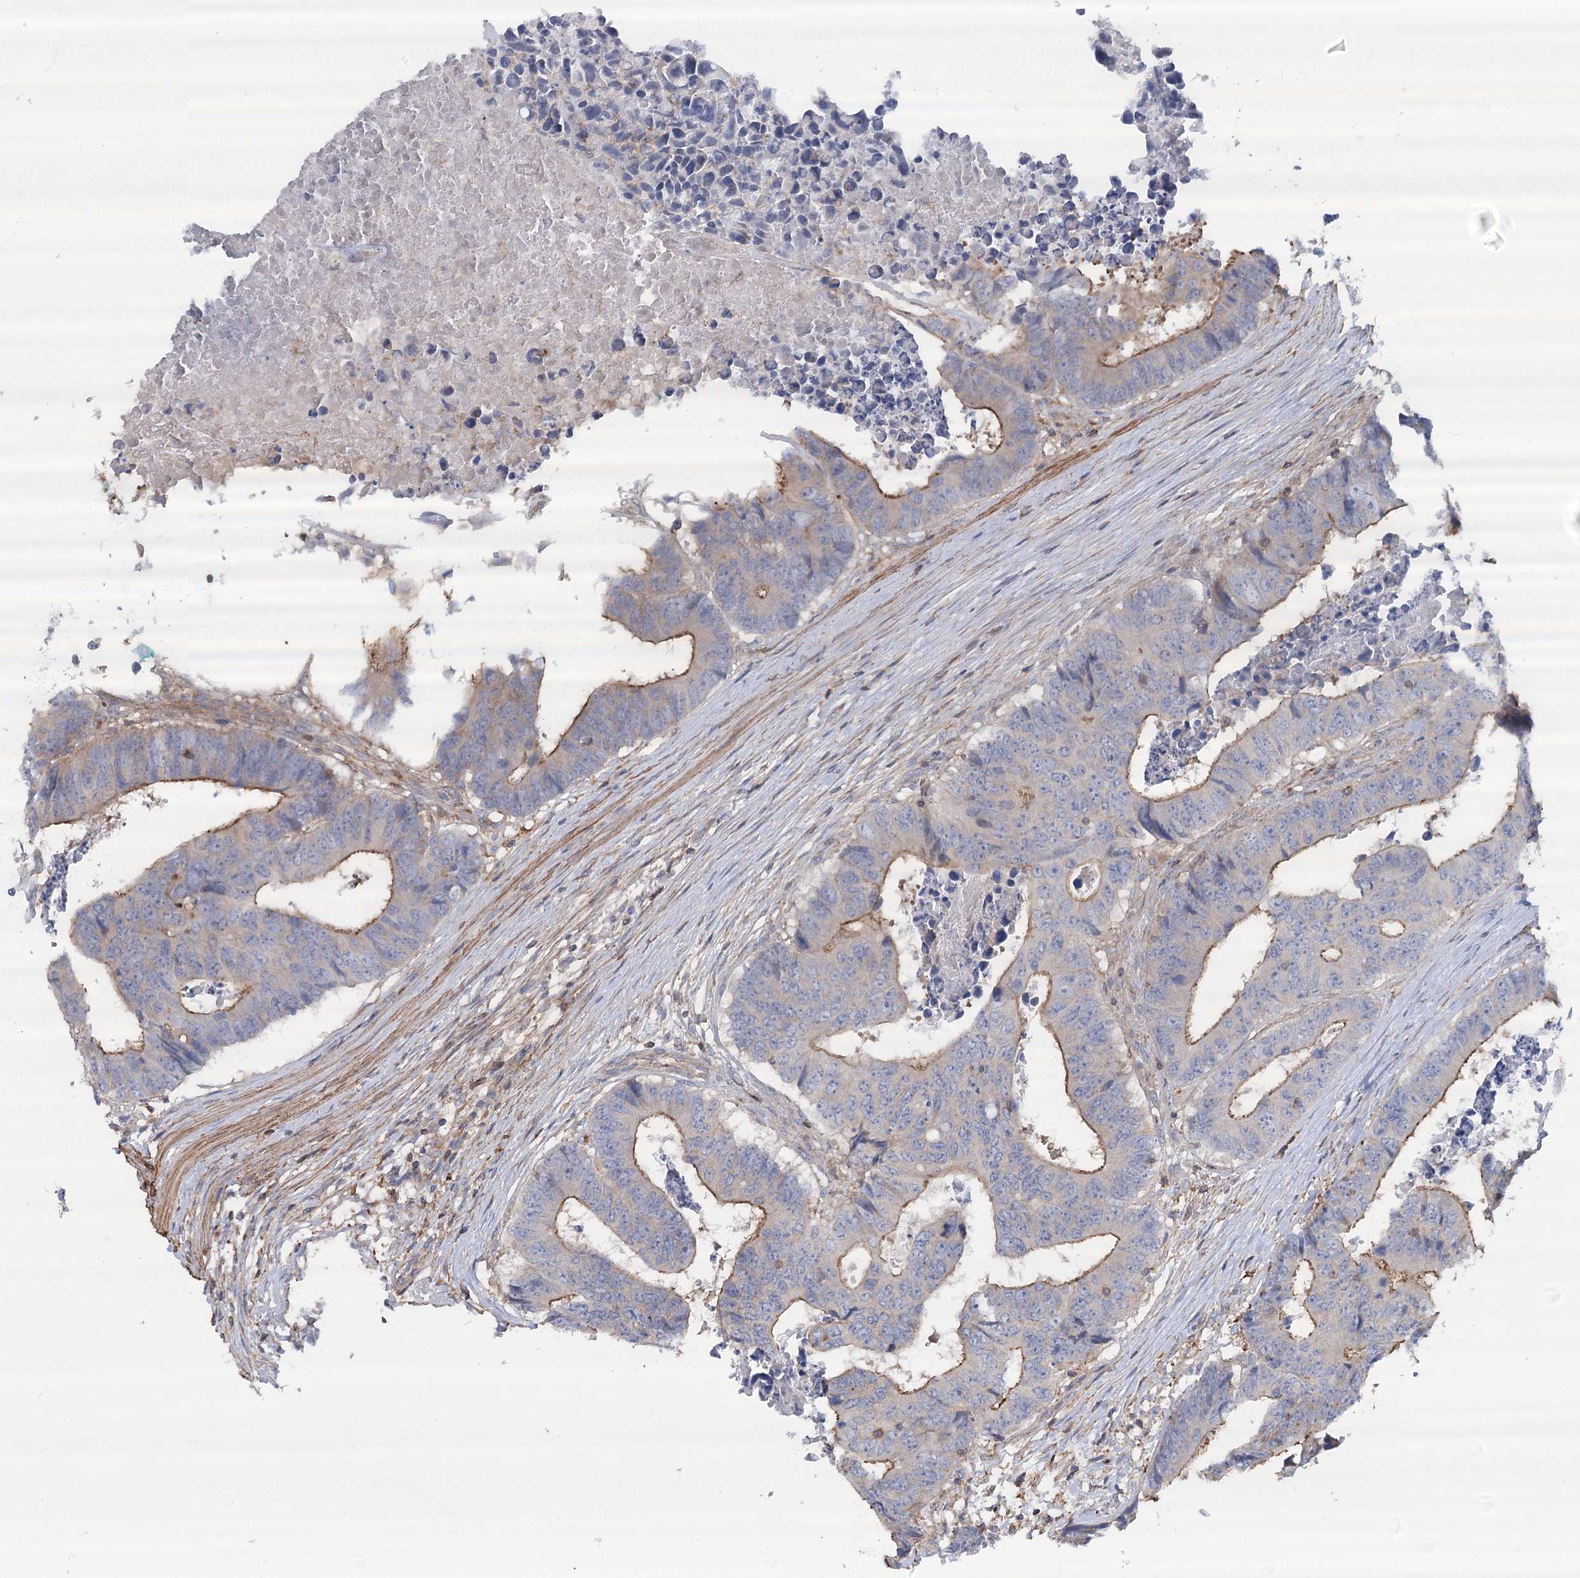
{"staining": {"intensity": "moderate", "quantity": "<25%", "location": "cytoplasmic/membranous"}, "tissue": "colorectal cancer", "cell_type": "Tumor cells", "image_type": "cancer", "snomed": [{"axis": "morphology", "description": "Adenocarcinoma, NOS"}, {"axis": "topography", "description": "Rectum"}], "caption": "An immunohistochemistry (IHC) micrograph of tumor tissue is shown. Protein staining in brown shows moderate cytoplasmic/membranous positivity in adenocarcinoma (colorectal) within tumor cells.", "gene": "LARP1B", "patient": {"sex": "male", "age": 84}}